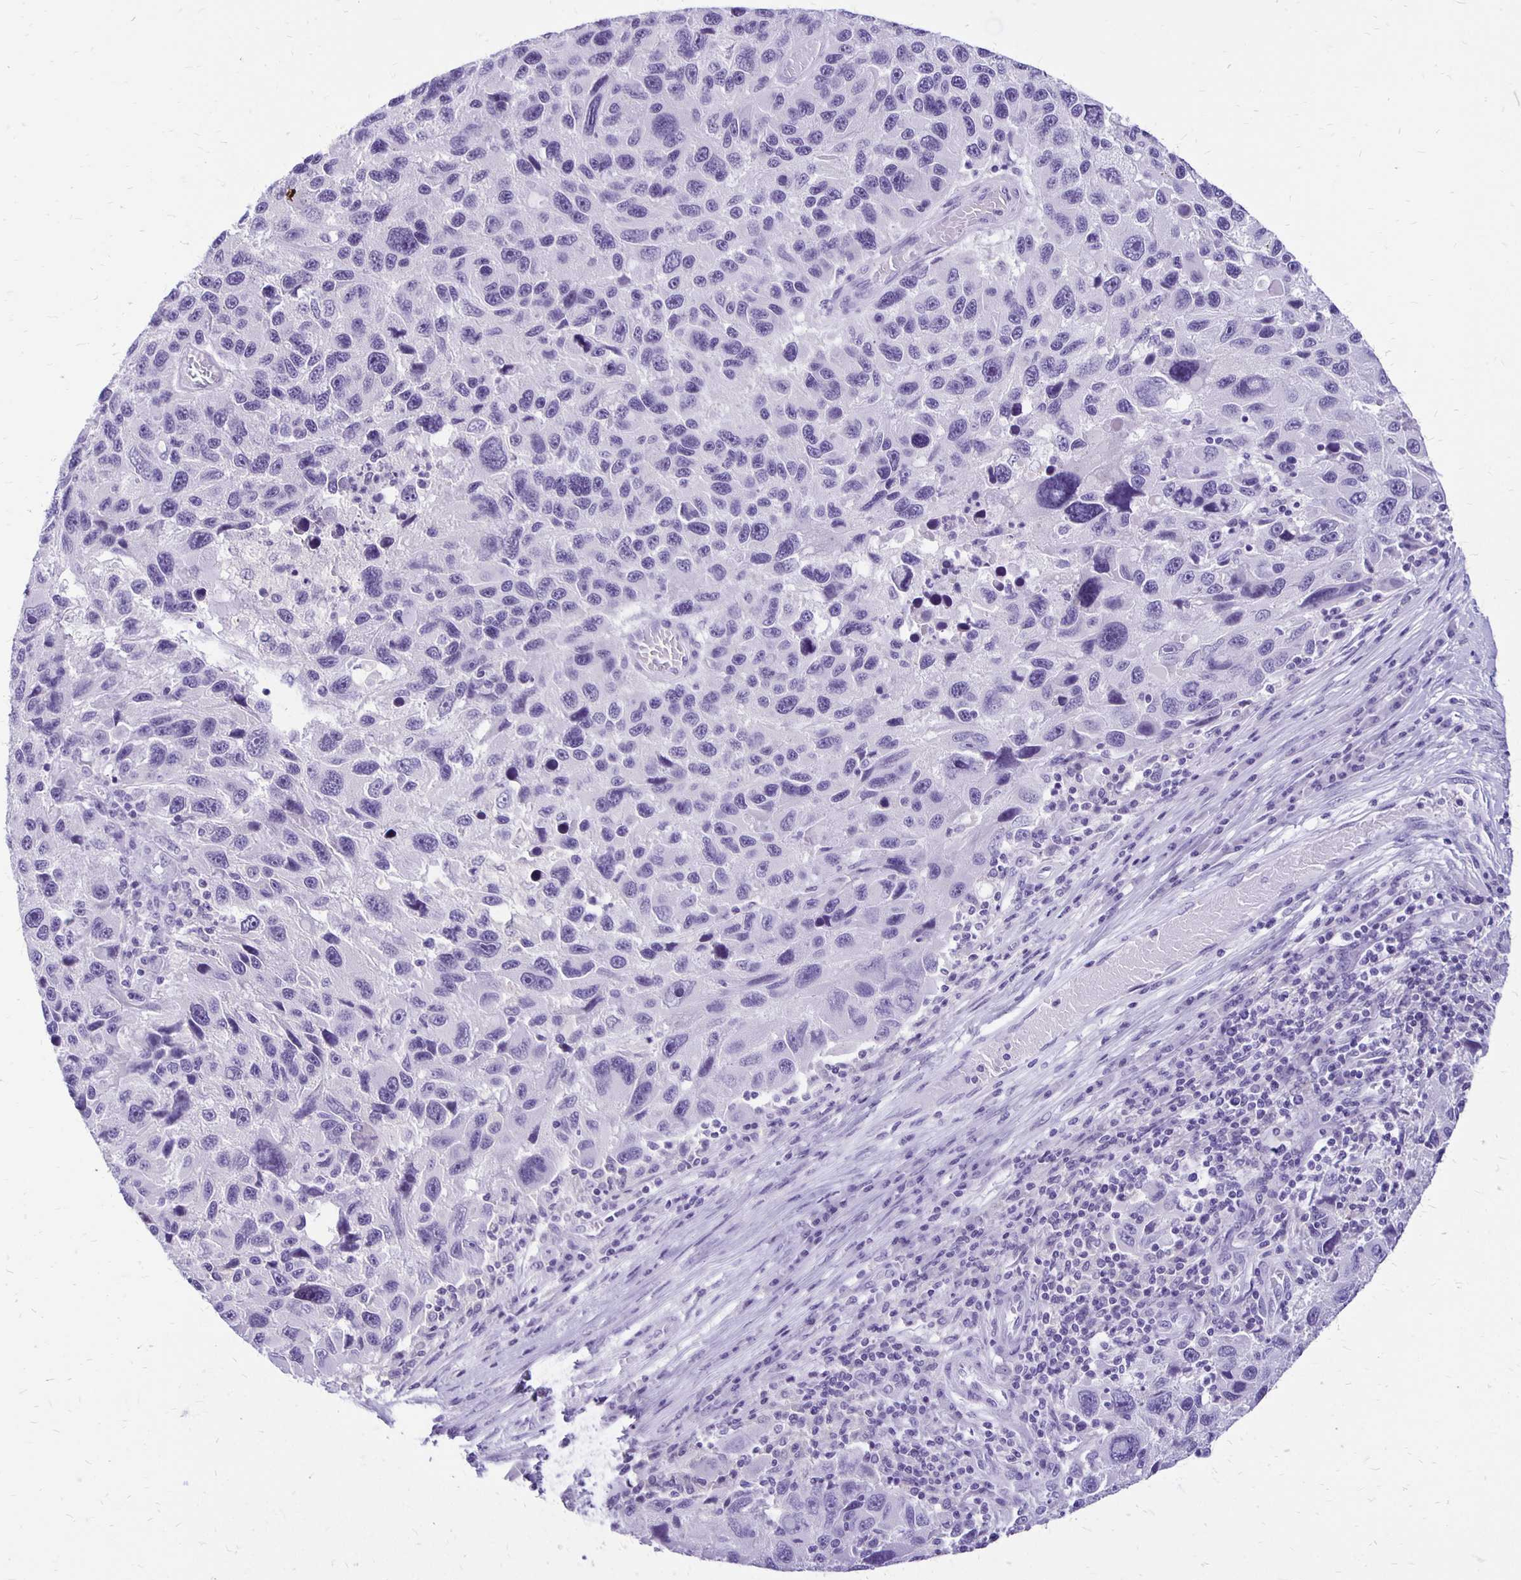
{"staining": {"intensity": "negative", "quantity": "none", "location": "none"}, "tissue": "melanoma", "cell_type": "Tumor cells", "image_type": "cancer", "snomed": [{"axis": "morphology", "description": "Malignant melanoma, NOS"}, {"axis": "topography", "description": "Skin"}], "caption": "This is an IHC photomicrograph of malignant melanoma. There is no staining in tumor cells.", "gene": "ANKRD45", "patient": {"sex": "male", "age": 53}}